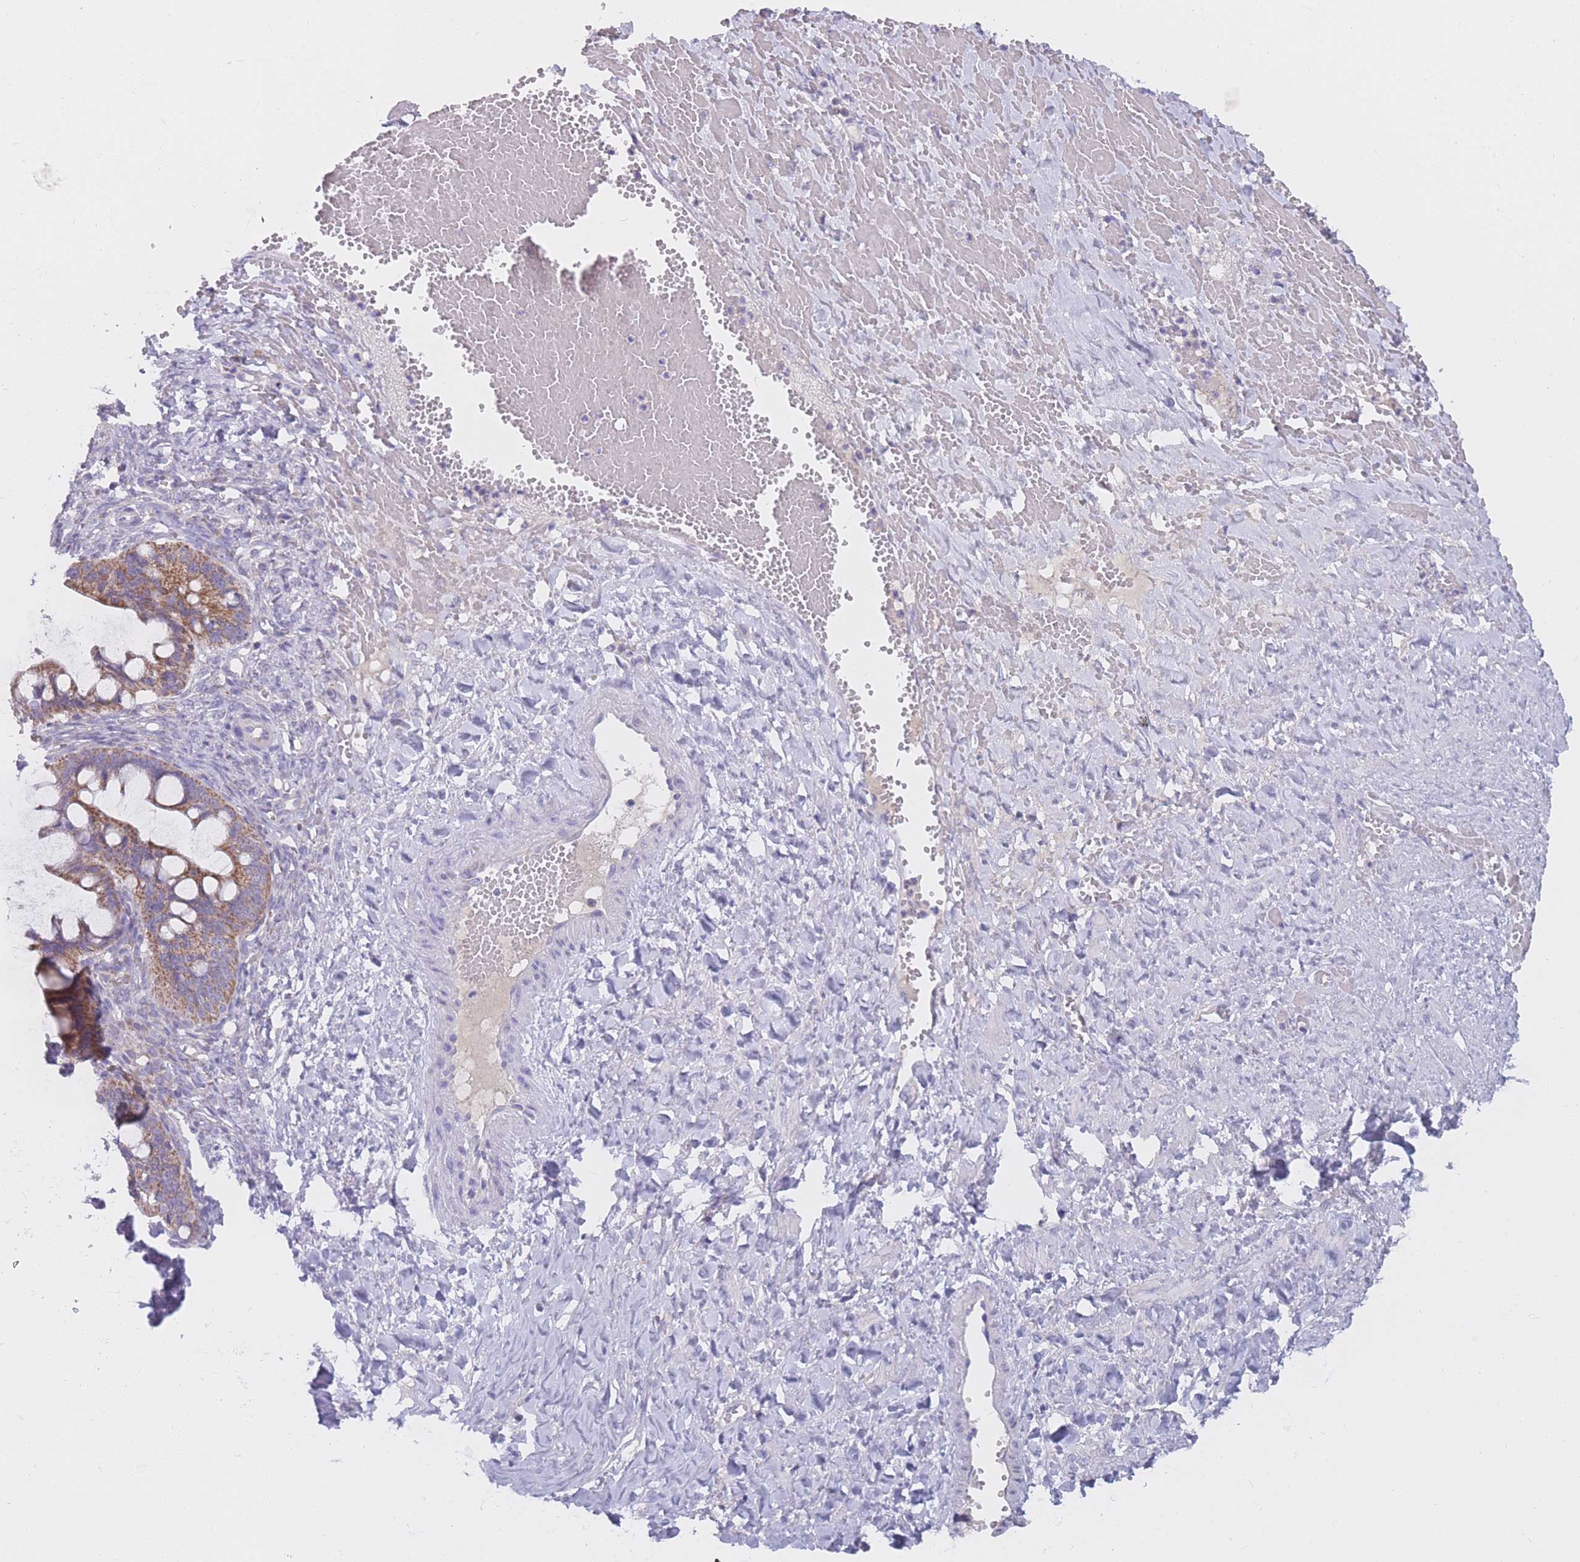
{"staining": {"intensity": "moderate", "quantity": ">75%", "location": "cytoplasmic/membranous"}, "tissue": "ovarian cancer", "cell_type": "Tumor cells", "image_type": "cancer", "snomed": [{"axis": "morphology", "description": "Cystadenocarcinoma, mucinous, NOS"}, {"axis": "topography", "description": "Ovary"}], "caption": "DAB (3,3'-diaminobenzidine) immunohistochemical staining of ovarian cancer (mucinous cystadenocarcinoma) reveals moderate cytoplasmic/membranous protein positivity in about >75% of tumor cells. The staining is performed using DAB brown chromogen to label protein expression. The nuclei are counter-stained blue using hematoxylin.", "gene": "MRPS14", "patient": {"sex": "female", "age": 73}}